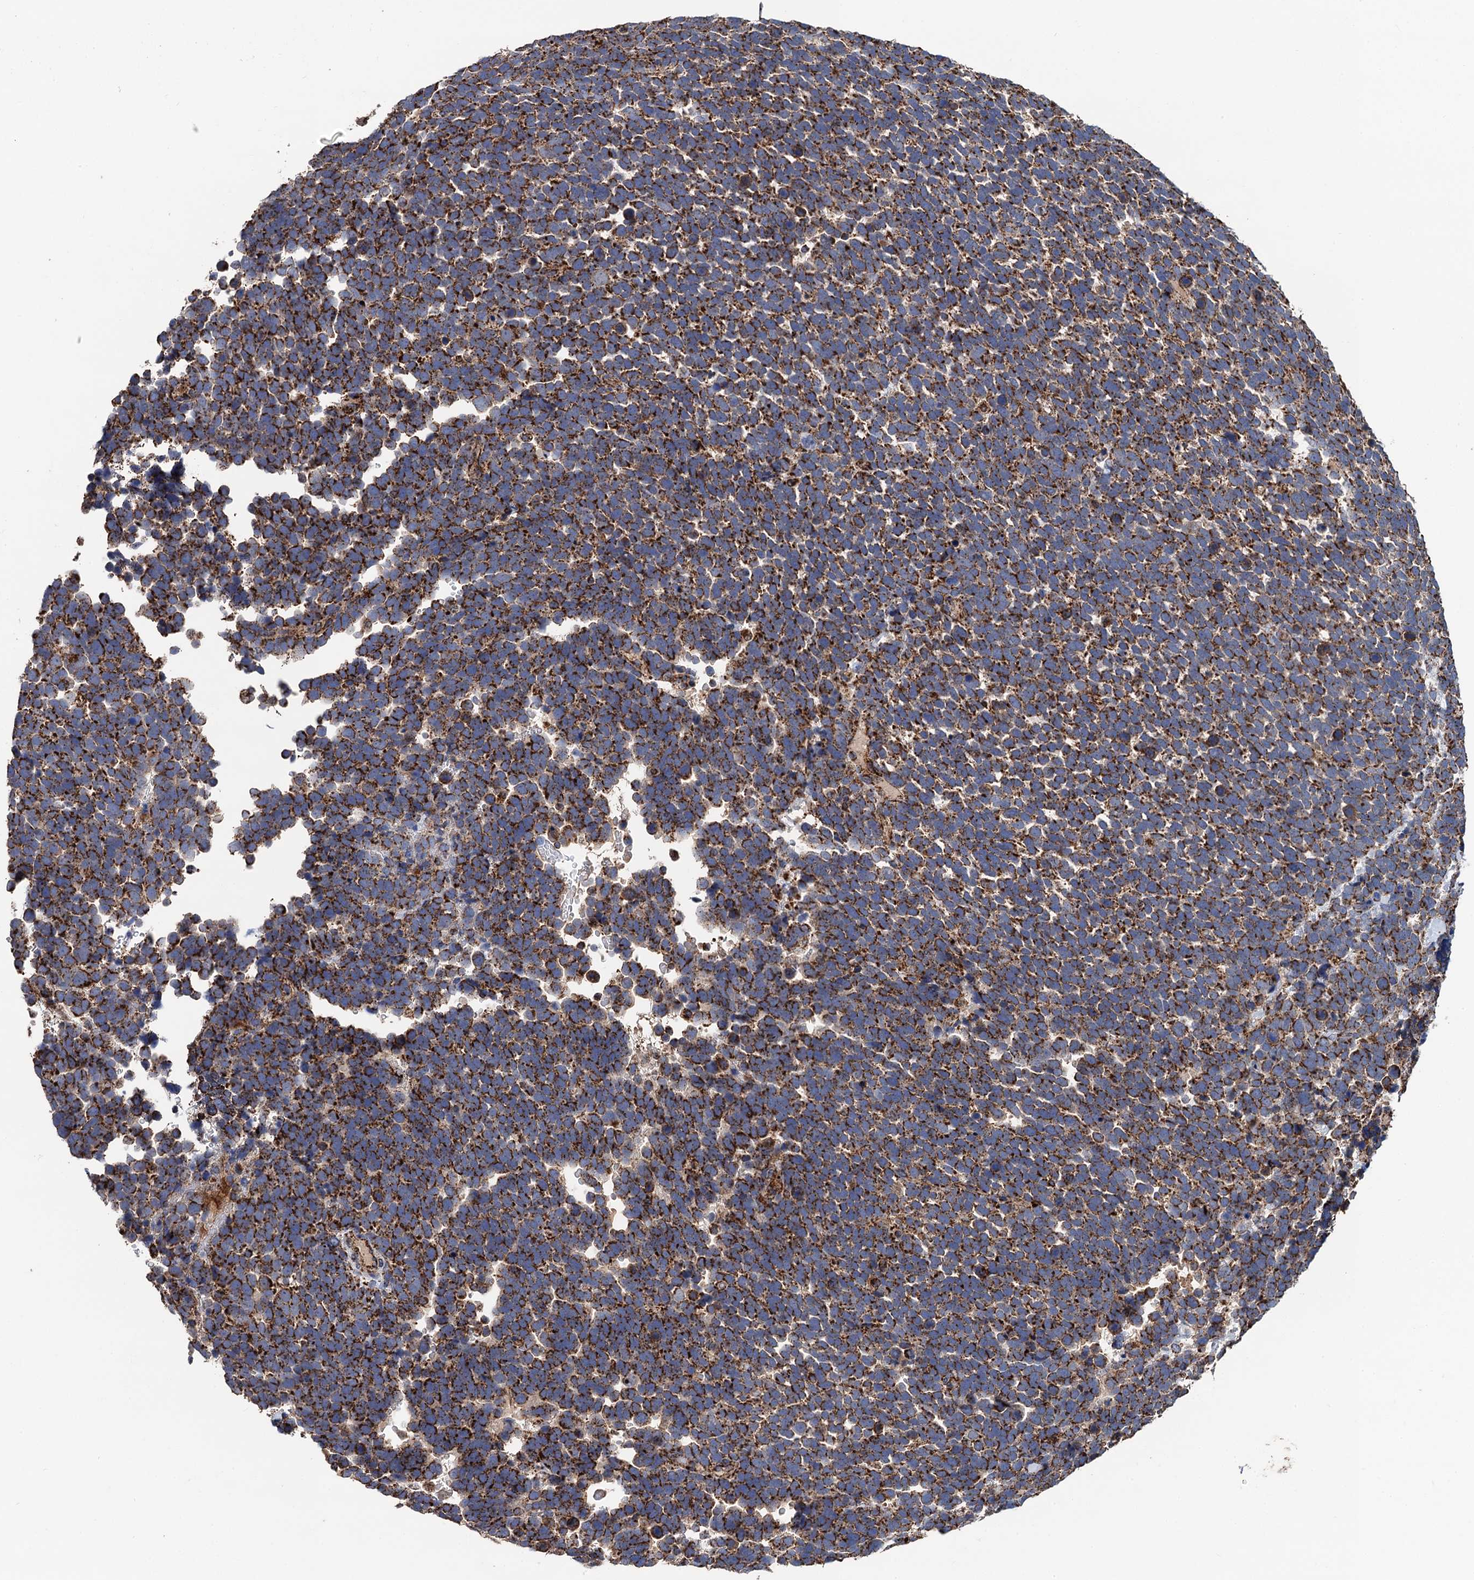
{"staining": {"intensity": "strong", "quantity": ">75%", "location": "cytoplasmic/membranous"}, "tissue": "urothelial cancer", "cell_type": "Tumor cells", "image_type": "cancer", "snomed": [{"axis": "morphology", "description": "Urothelial carcinoma, High grade"}, {"axis": "topography", "description": "Urinary bladder"}], "caption": "Urothelial cancer was stained to show a protein in brown. There is high levels of strong cytoplasmic/membranous staining in approximately >75% of tumor cells.", "gene": "DGLUCY", "patient": {"sex": "female", "age": 82}}